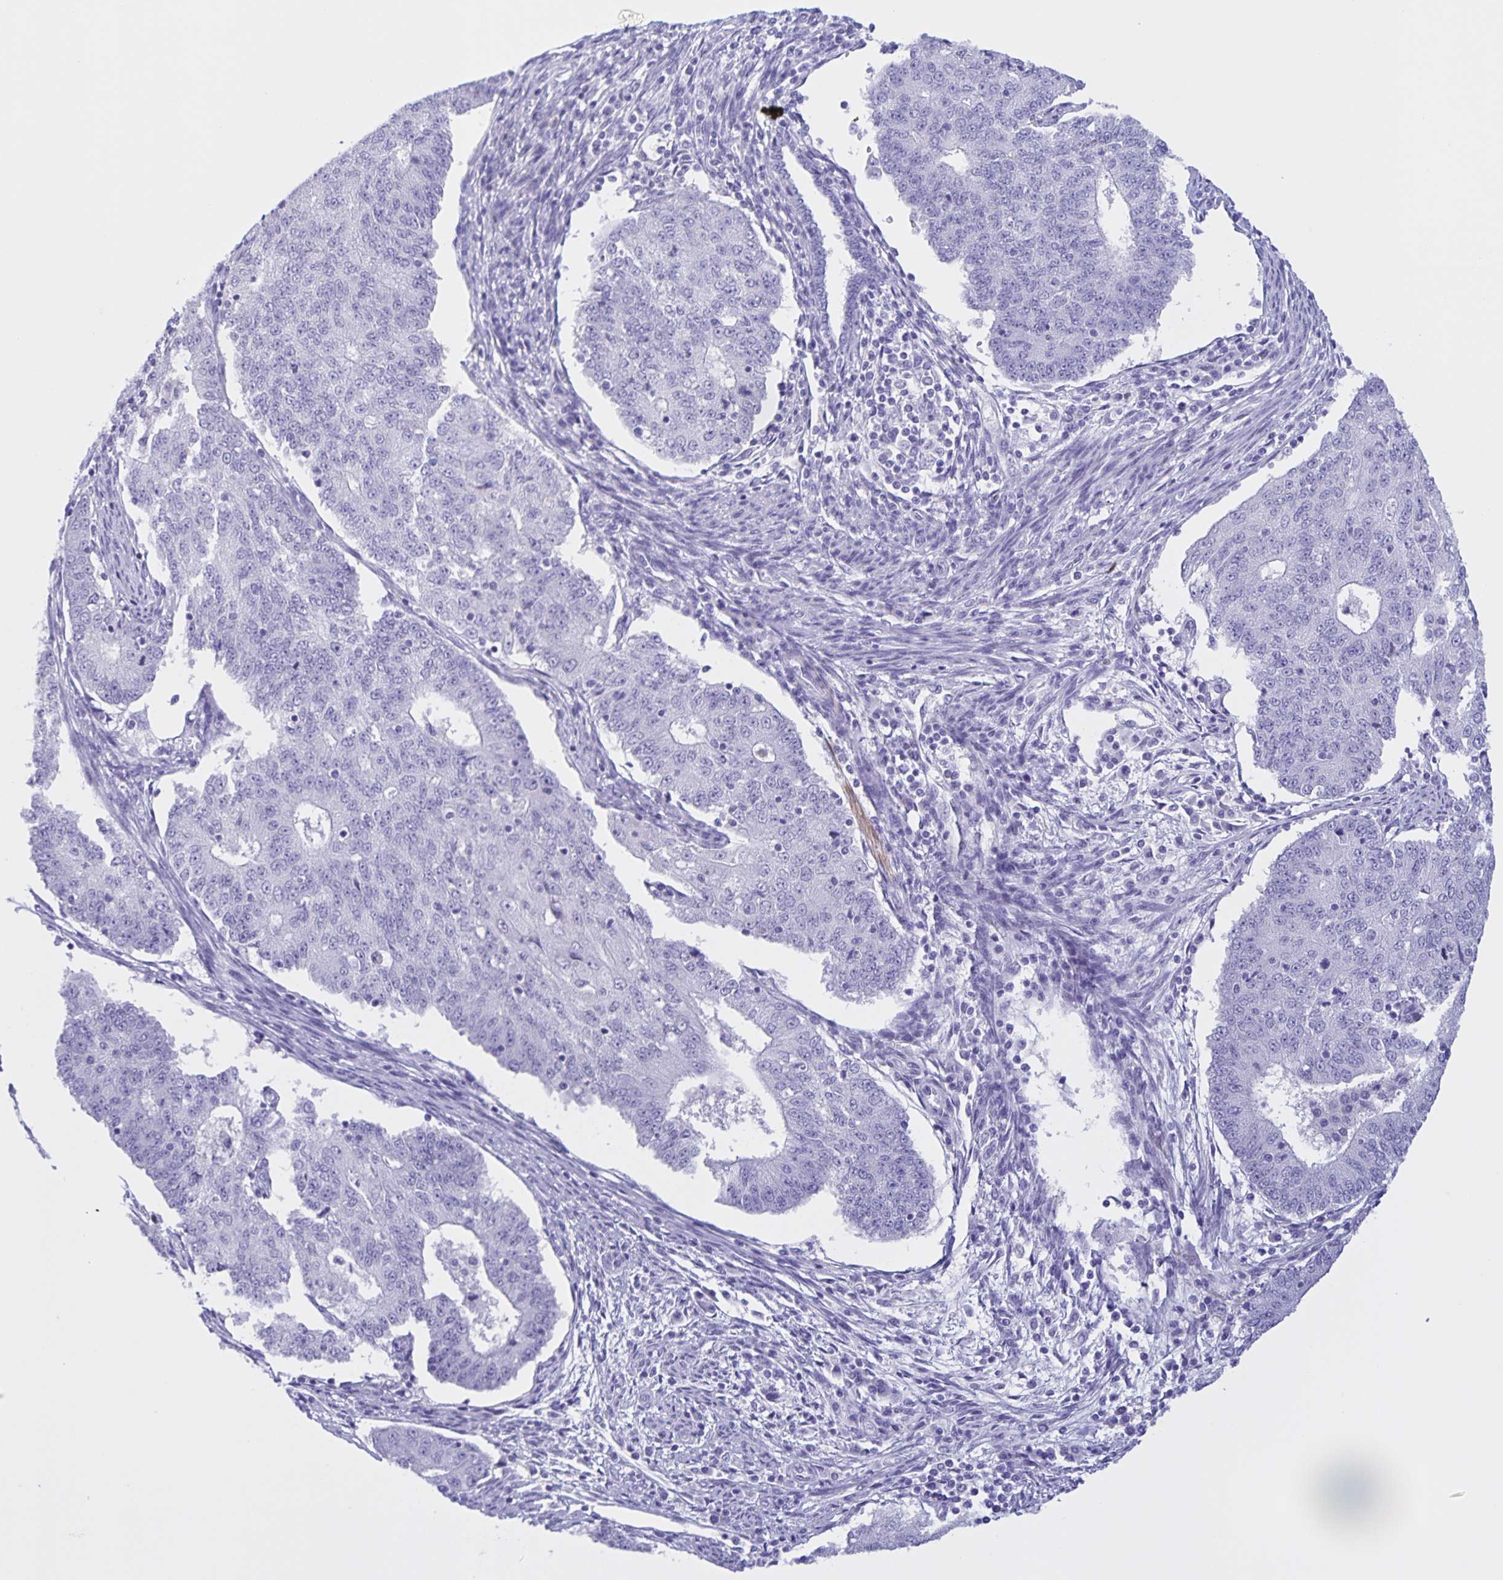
{"staining": {"intensity": "negative", "quantity": "none", "location": "none"}, "tissue": "endometrial cancer", "cell_type": "Tumor cells", "image_type": "cancer", "snomed": [{"axis": "morphology", "description": "Adenocarcinoma, NOS"}, {"axis": "topography", "description": "Endometrium"}], "caption": "Immunohistochemistry histopathology image of neoplastic tissue: adenocarcinoma (endometrial) stained with DAB shows no significant protein staining in tumor cells.", "gene": "TGIF2LX", "patient": {"sex": "female", "age": 56}}